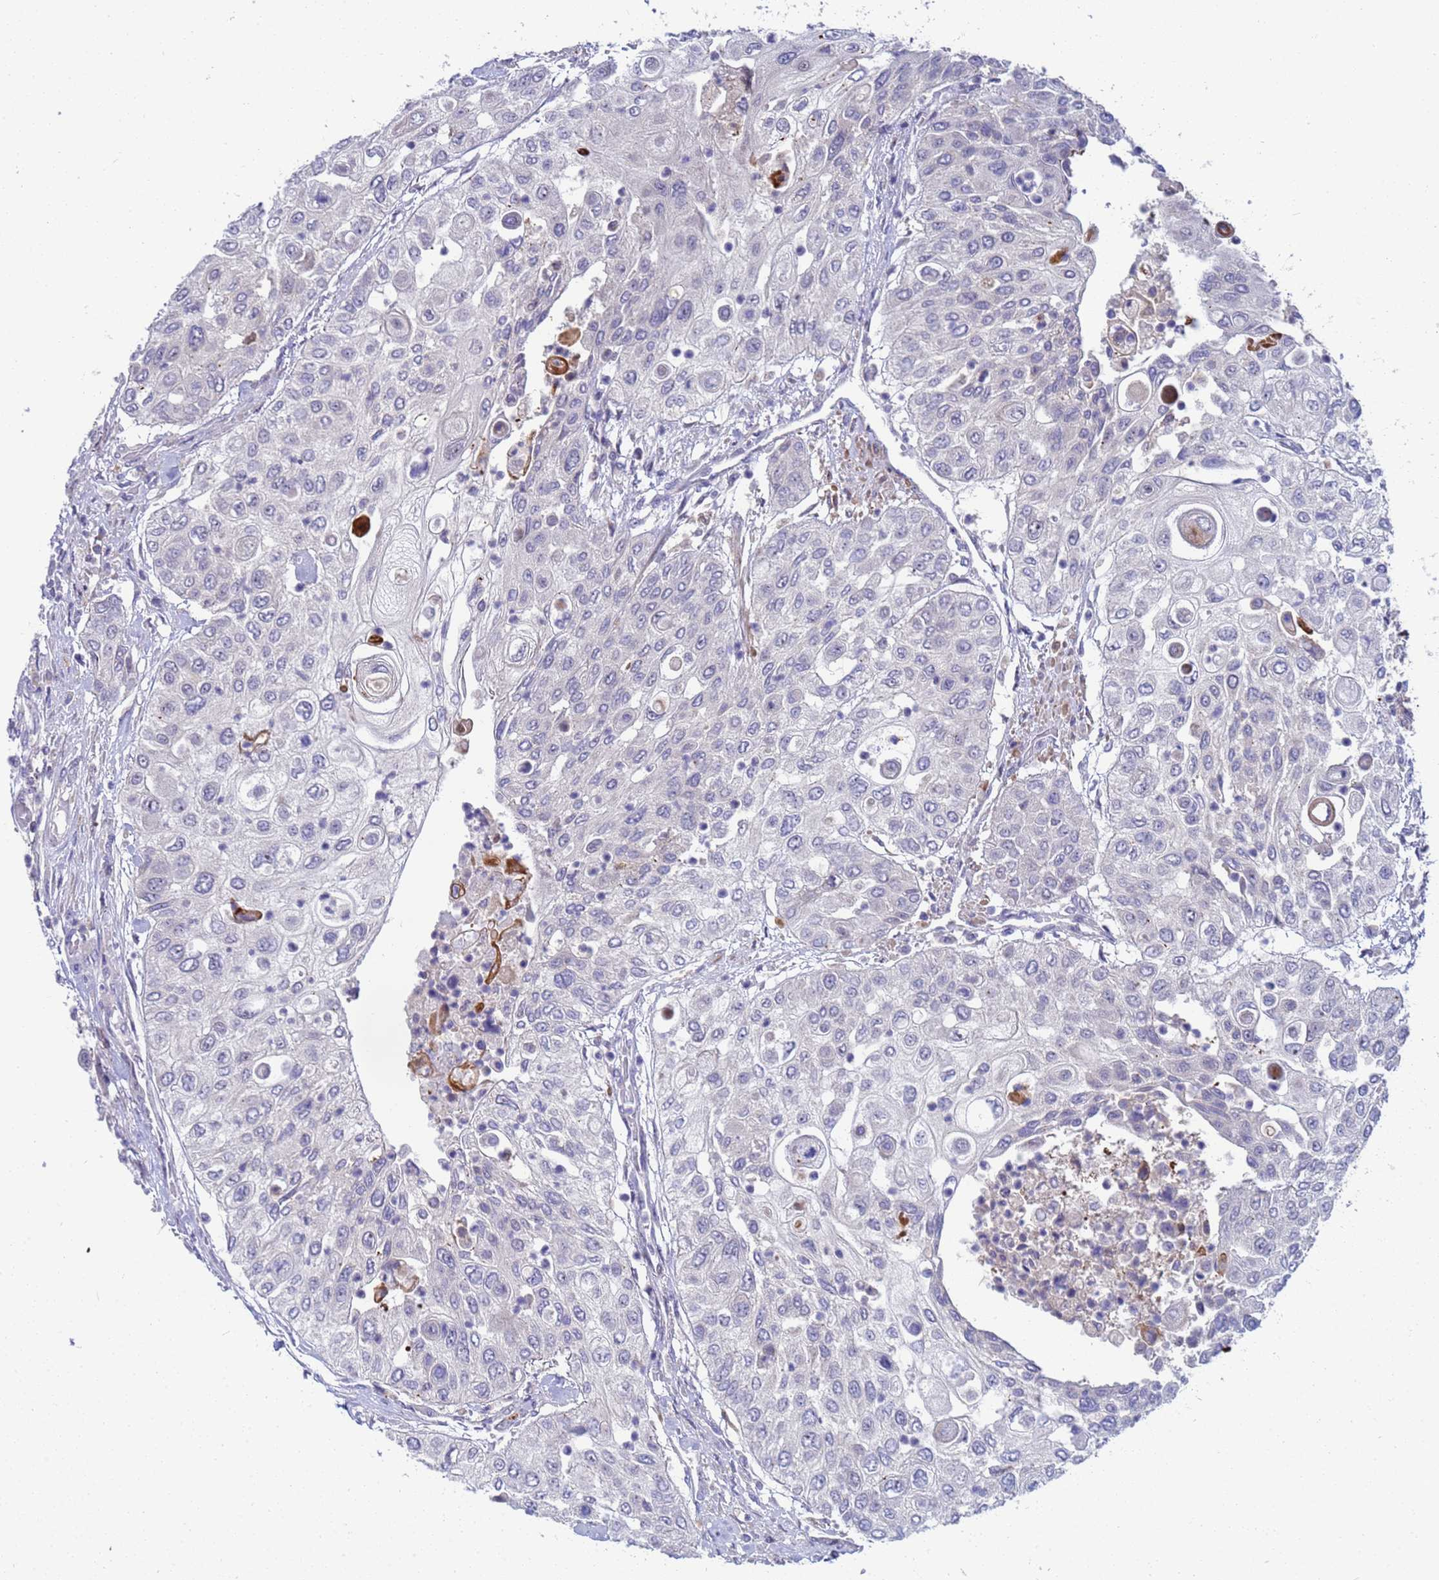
{"staining": {"intensity": "negative", "quantity": "none", "location": "none"}, "tissue": "urothelial cancer", "cell_type": "Tumor cells", "image_type": "cancer", "snomed": [{"axis": "morphology", "description": "Urothelial carcinoma, High grade"}, {"axis": "topography", "description": "Urinary bladder"}], "caption": "High power microscopy photomicrograph of an immunohistochemistry image of high-grade urothelial carcinoma, revealing no significant expression in tumor cells.", "gene": "ENOSF1", "patient": {"sex": "female", "age": 79}}